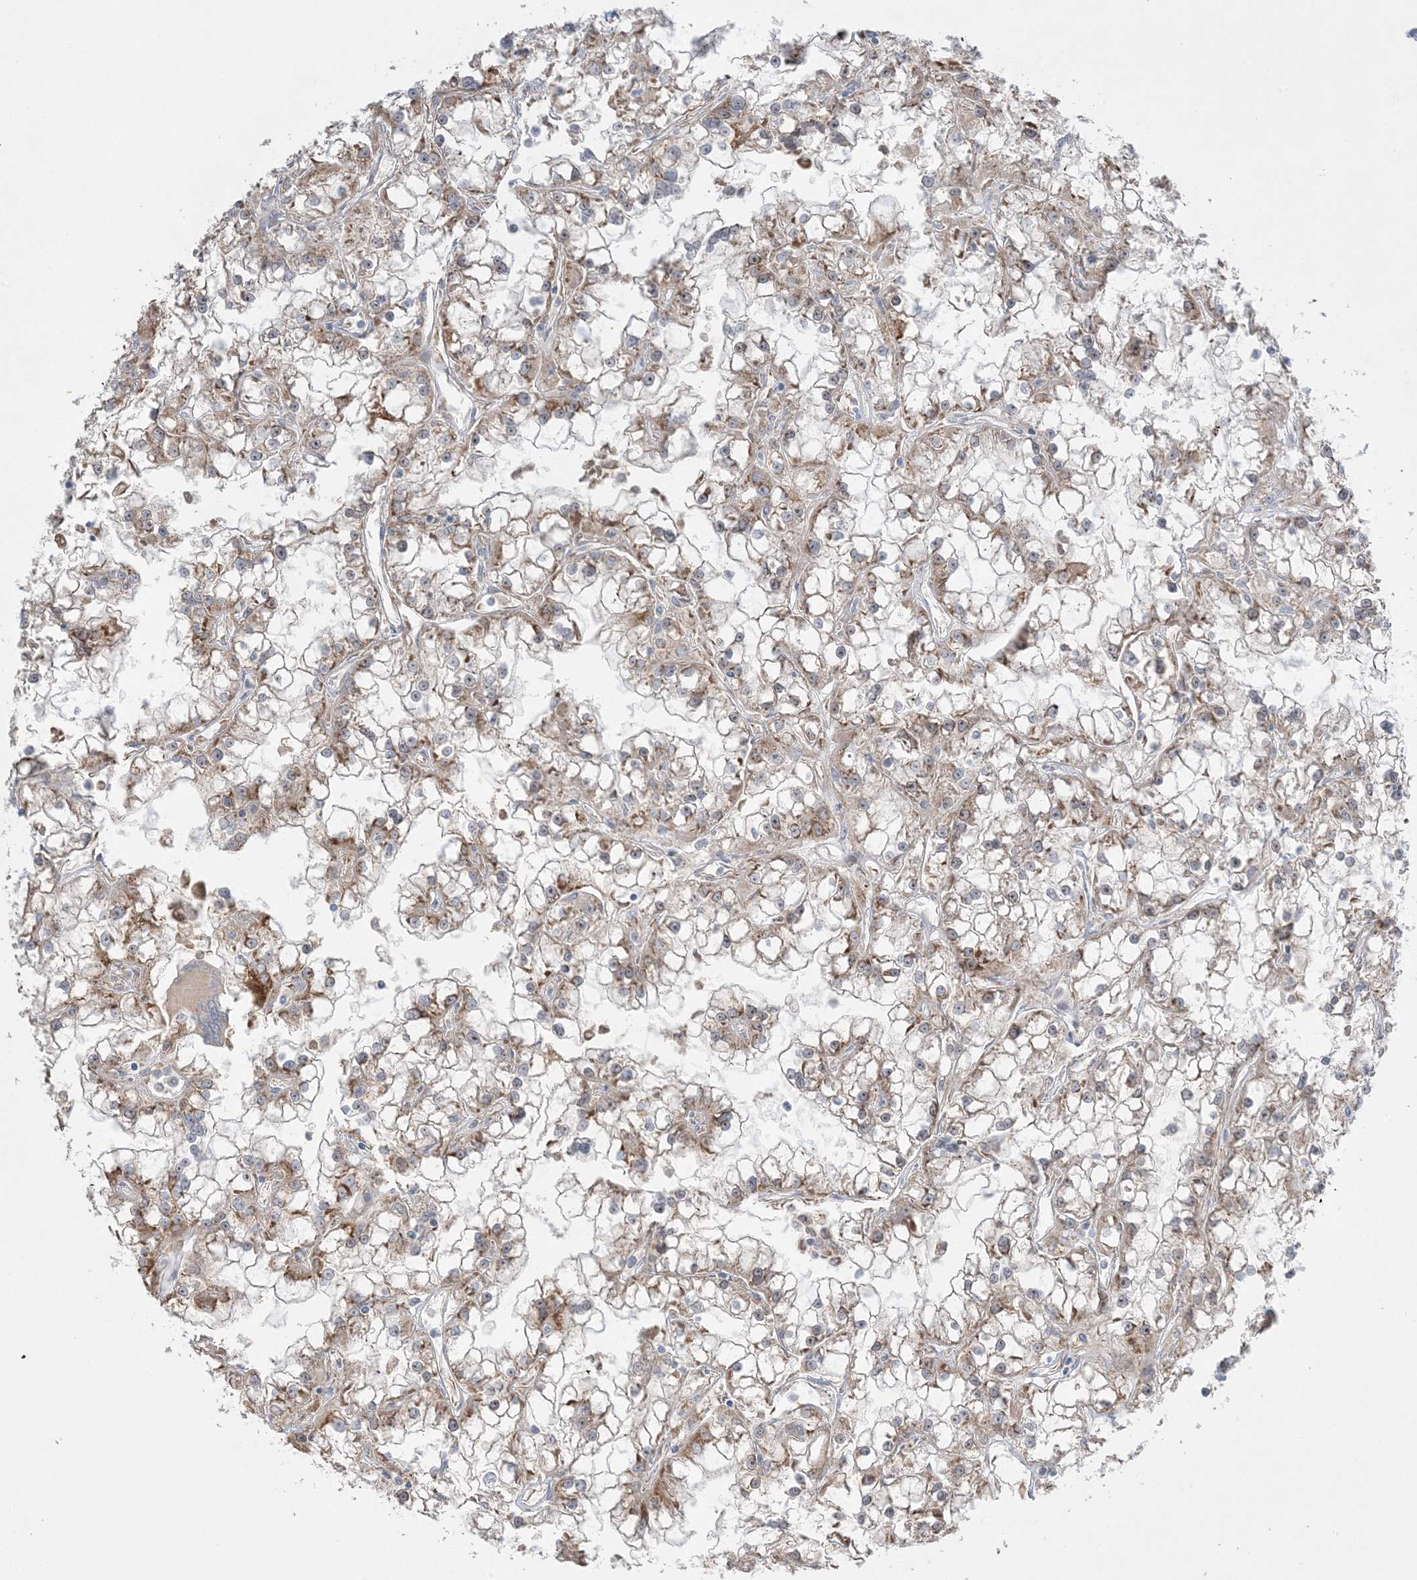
{"staining": {"intensity": "moderate", "quantity": ">75%", "location": "cytoplasmic/membranous"}, "tissue": "renal cancer", "cell_type": "Tumor cells", "image_type": "cancer", "snomed": [{"axis": "morphology", "description": "Adenocarcinoma, NOS"}, {"axis": "topography", "description": "Kidney"}], "caption": "Renal cancer (adenocarcinoma) was stained to show a protein in brown. There is medium levels of moderate cytoplasmic/membranous staining in about >75% of tumor cells.", "gene": "MMGT1", "patient": {"sex": "female", "age": 52}}